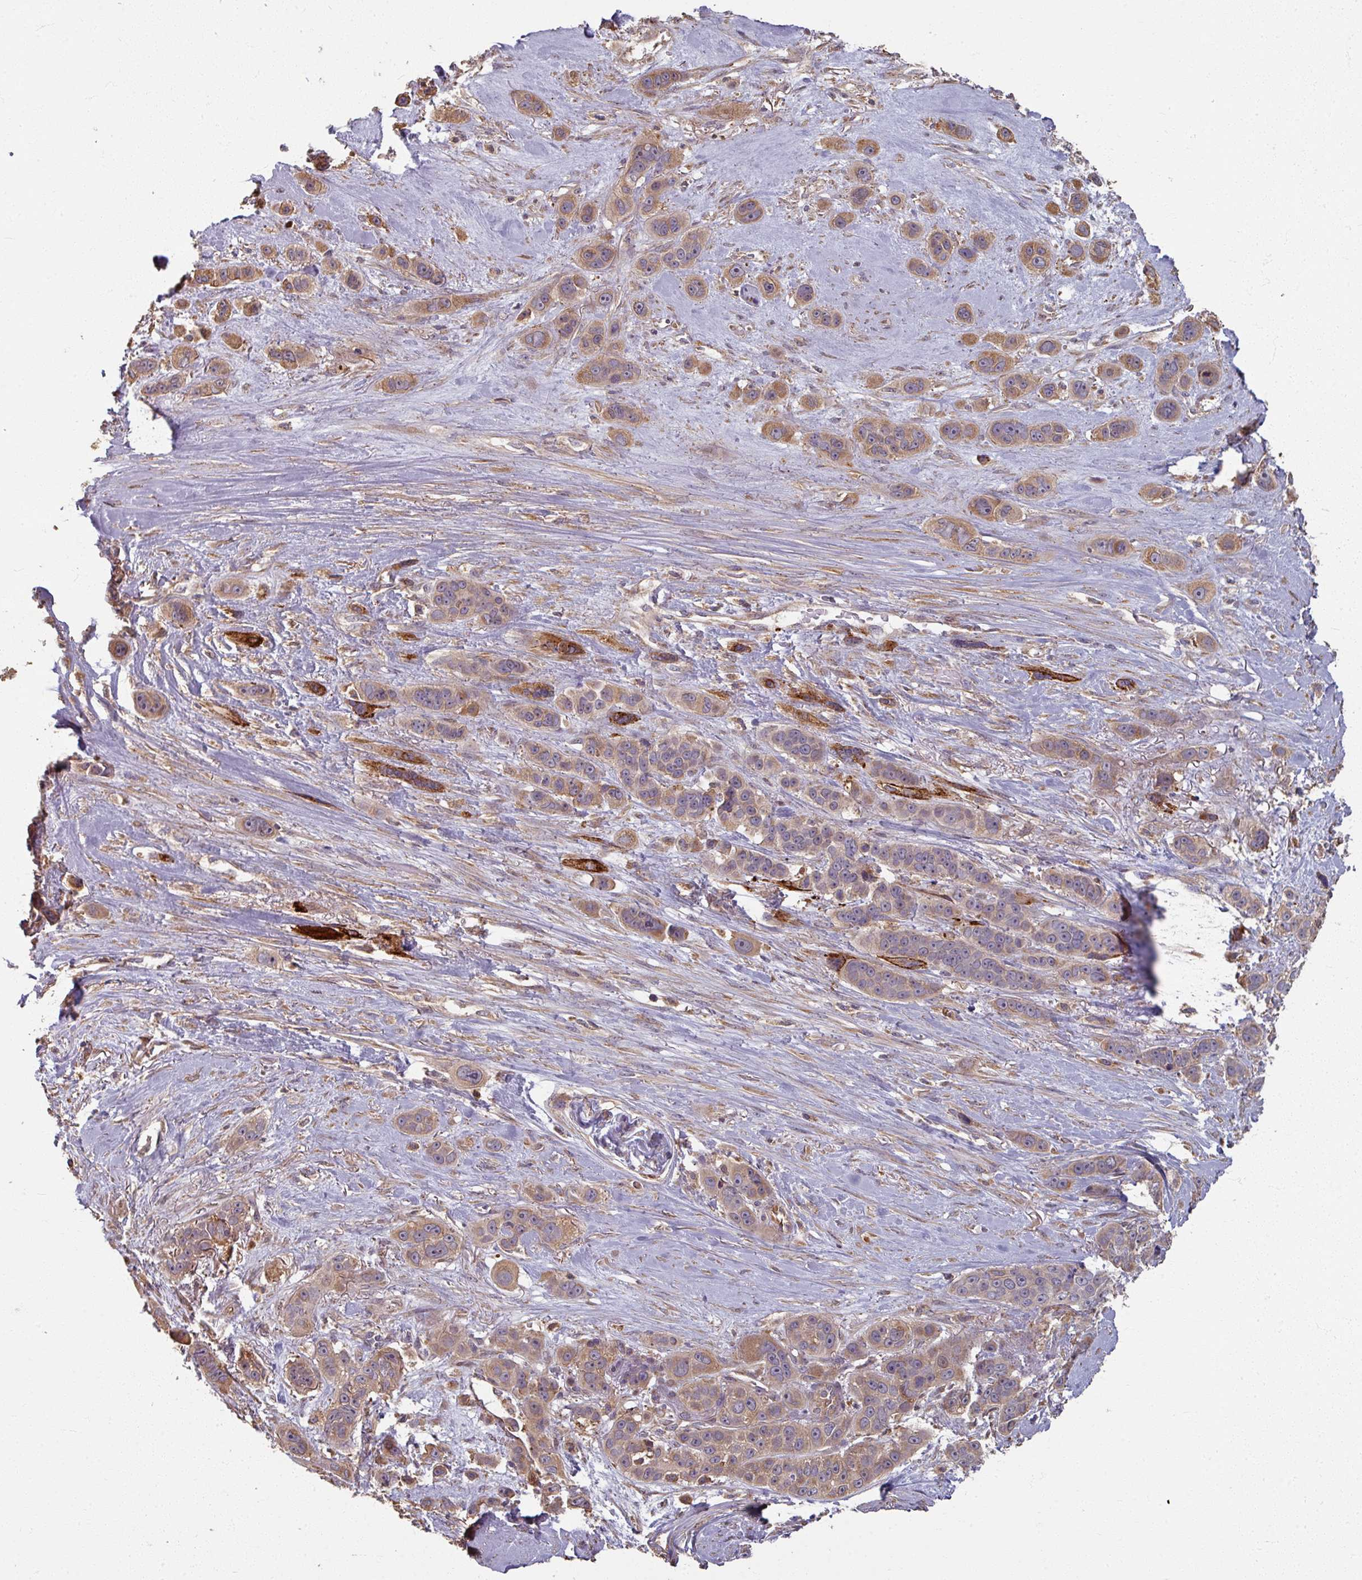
{"staining": {"intensity": "moderate", "quantity": ">75%", "location": "cytoplasmic/membranous"}, "tissue": "skin cancer", "cell_type": "Tumor cells", "image_type": "cancer", "snomed": [{"axis": "morphology", "description": "Squamous cell carcinoma, NOS"}, {"axis": "topography", "description": "Skin"}], "caption": "The photomicrograph exhibits a brown stain indicating the presence of a protein in the cytoplasmic/membranous of tumor cells in skin cancer (squamous cell carcinoma). (DAB (3,3'-diaminobenzidine) IHC, brown staining for protein, blue staining for nuclei).", "gene": "CCDC68", "patient": {"sex": "male", "age": 67}}